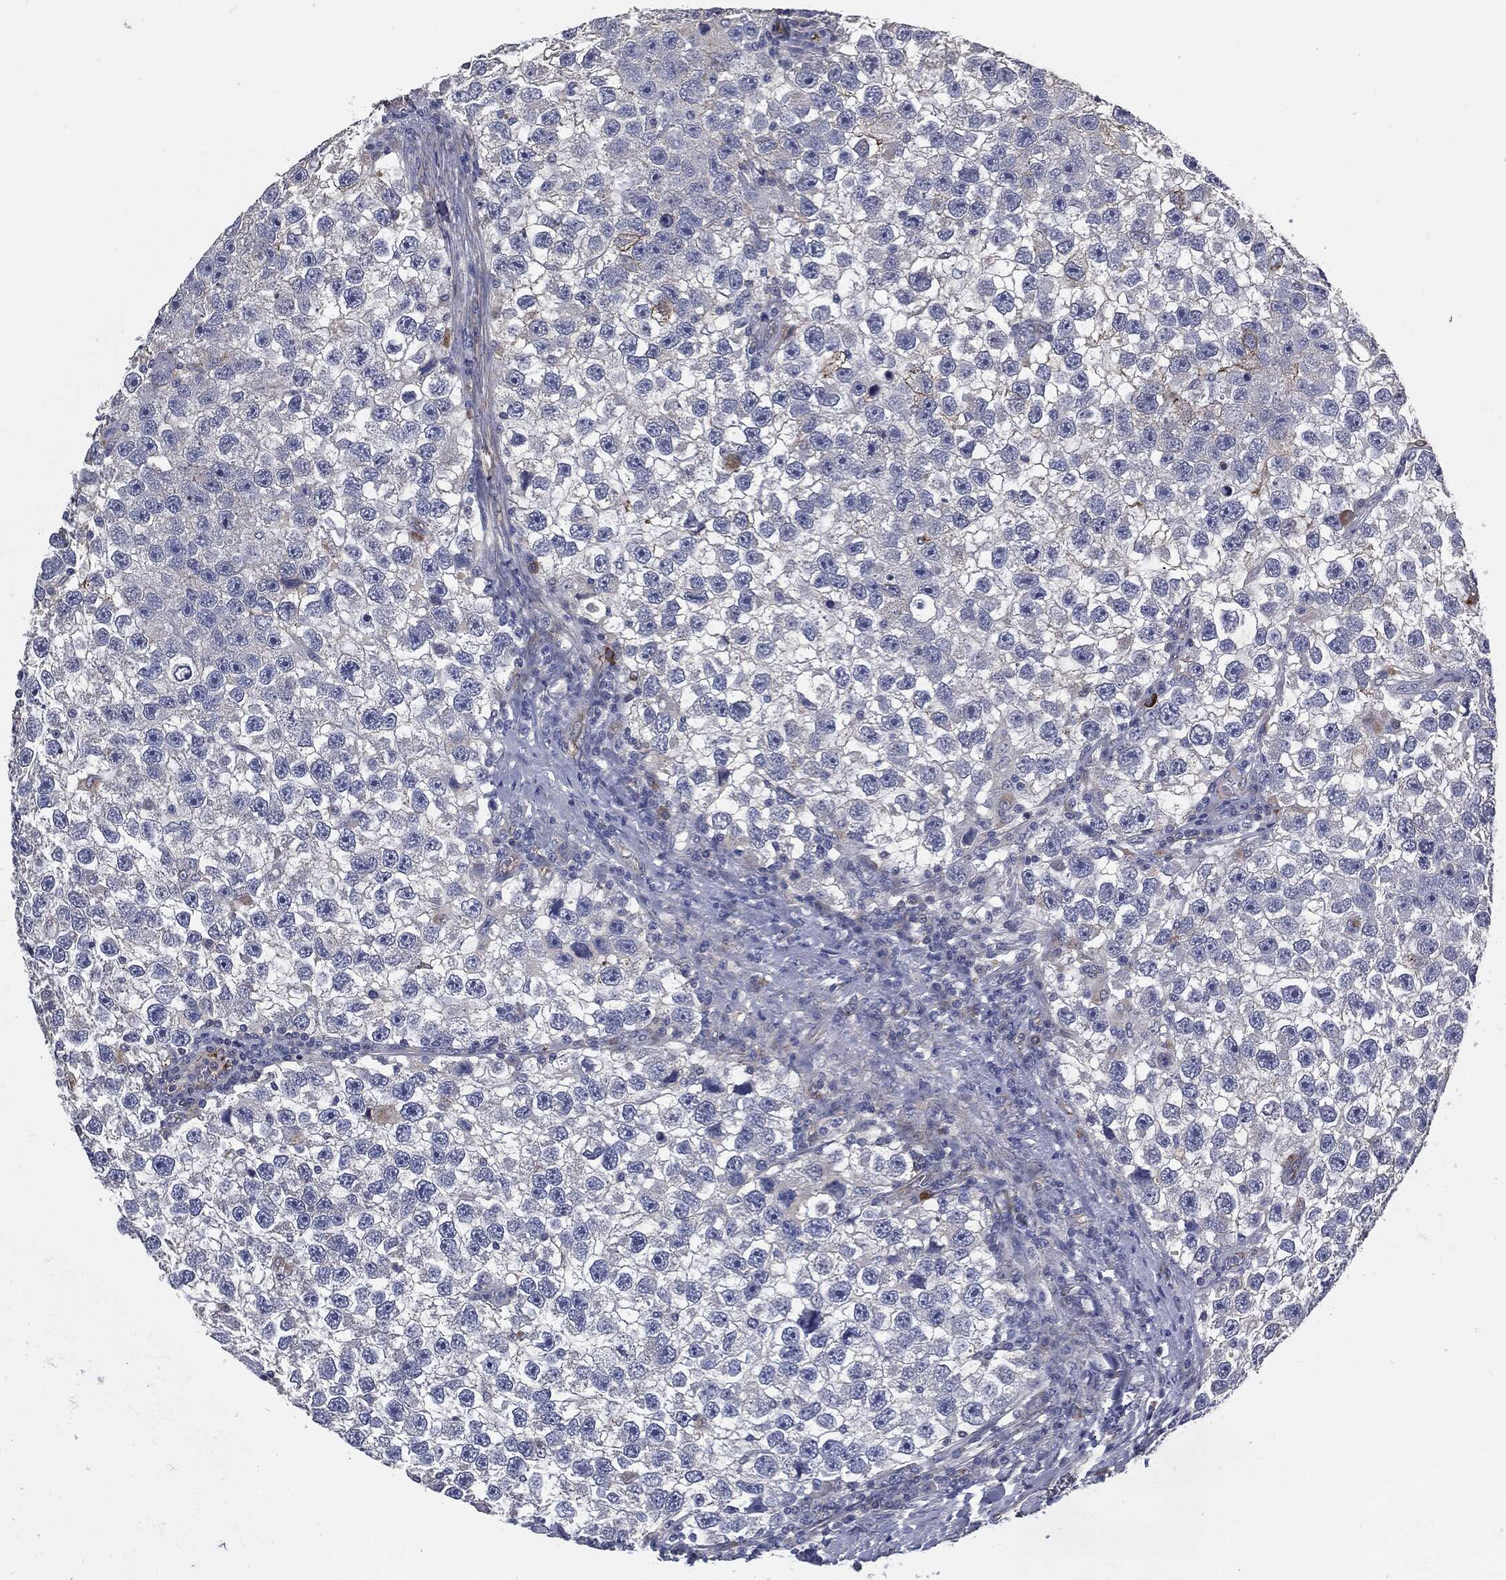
{"staining": {"intensity": "negative", "quantity": "none", "location": "none"}, "tissue": "testis cancer", "cell_type": "Tumor cells", "image_type": "cancer", "snomed": [{"axis": "morphology", "description": "Seminoma, NOS"}, {"axis": "topography", "description": "Testis"}], "caption": "Immunohistochemical staining of testis cancer (seminoma) exhibits no significant expression in tumor cells.", "gene": "SVIL", "patient": {"sex": "male", "age": 26}}